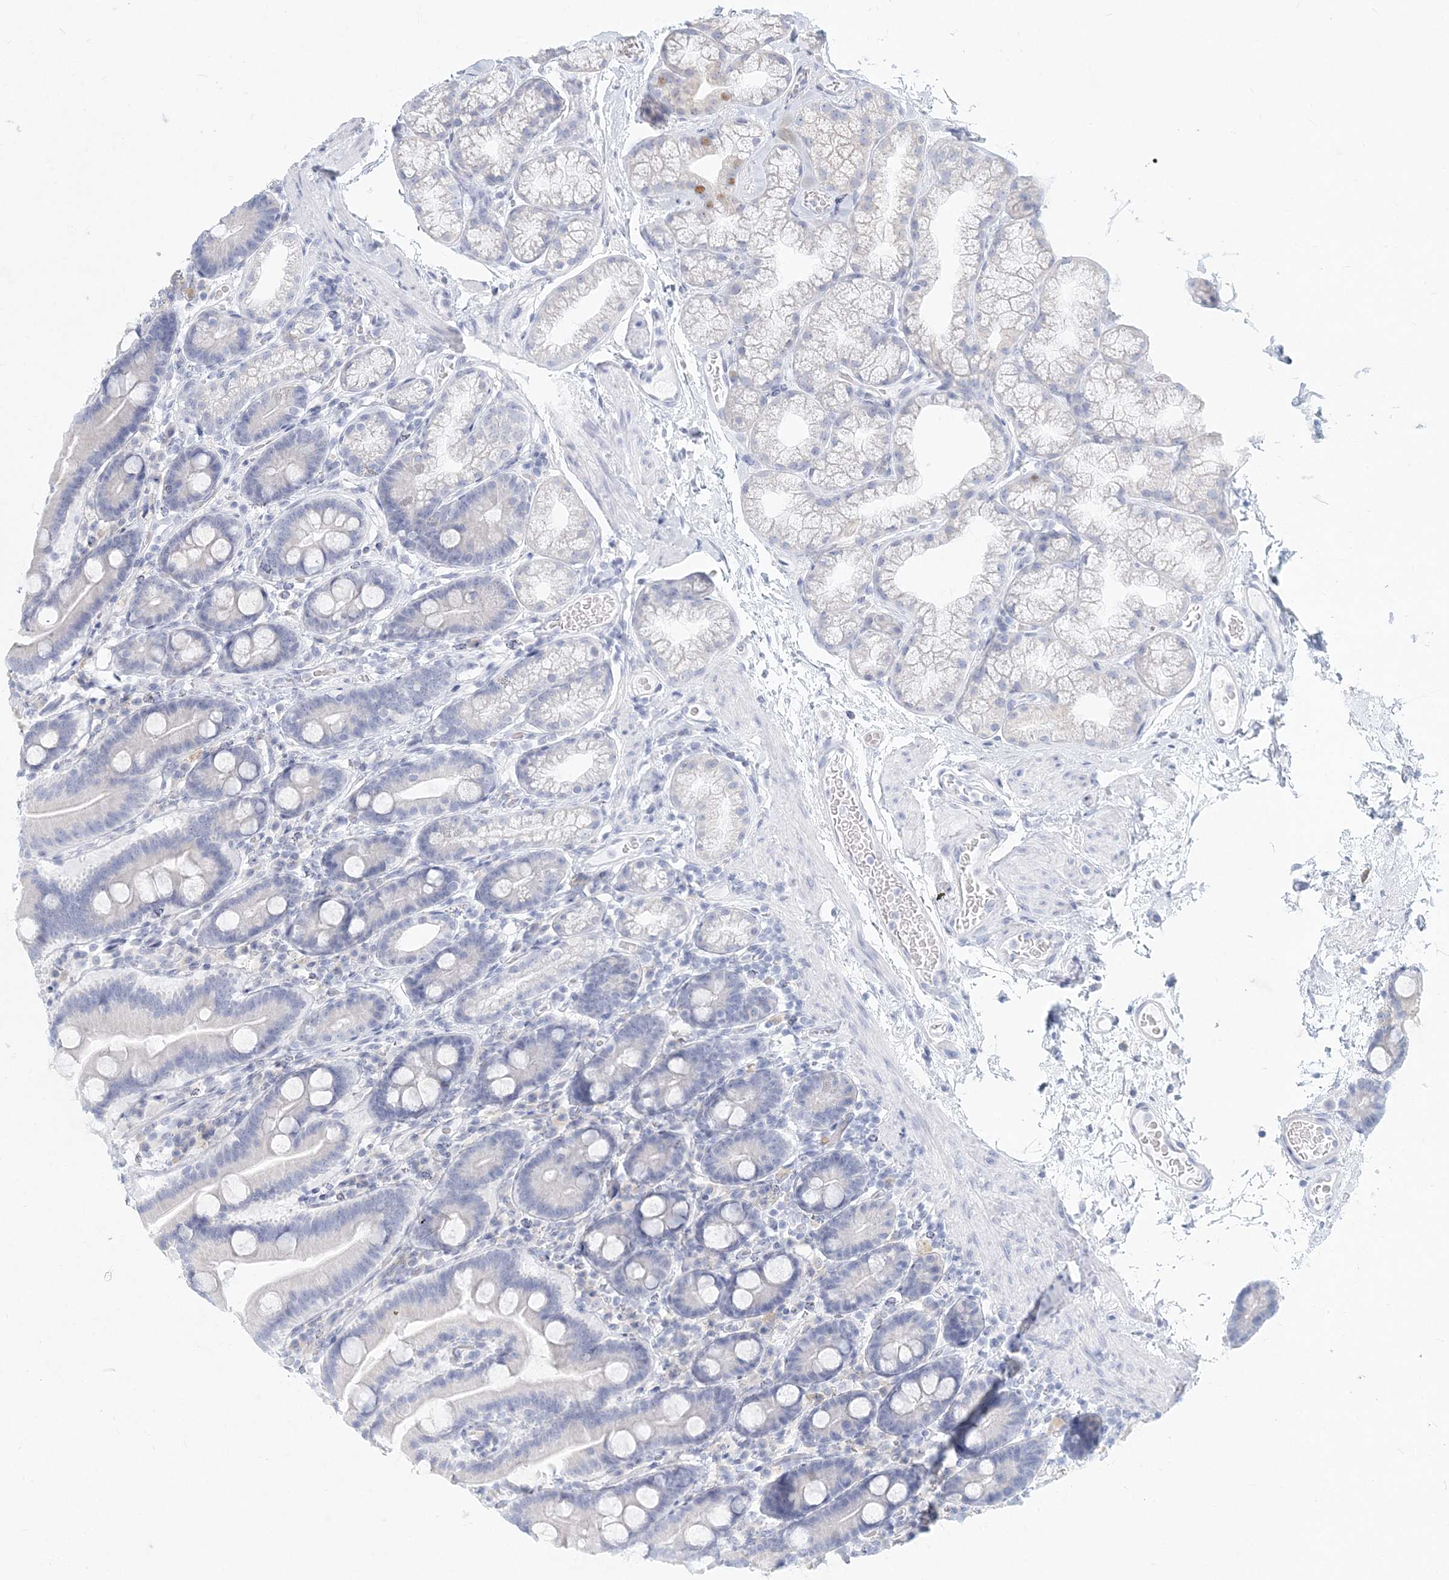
{"staining": {"intensity": "negative", "quantity": "none", "location": "none"}, "tissue": "duodenum", "cell_type": "Glandular cells", "image_type": "normal", "snomed": [{"axis": "morphology", "description": "Normal tissue, NOS"}, {"axis": "topography", "description": "Duodenum"}], "caption": "Photomicrograph shows no significant protein staining in glandular cells of benign duodenum. (Immunohistochemistry, brightfield microscopy, high magnification).", "gene": "CSN1S1", "patient": {"sex": "male", "age": 55}}